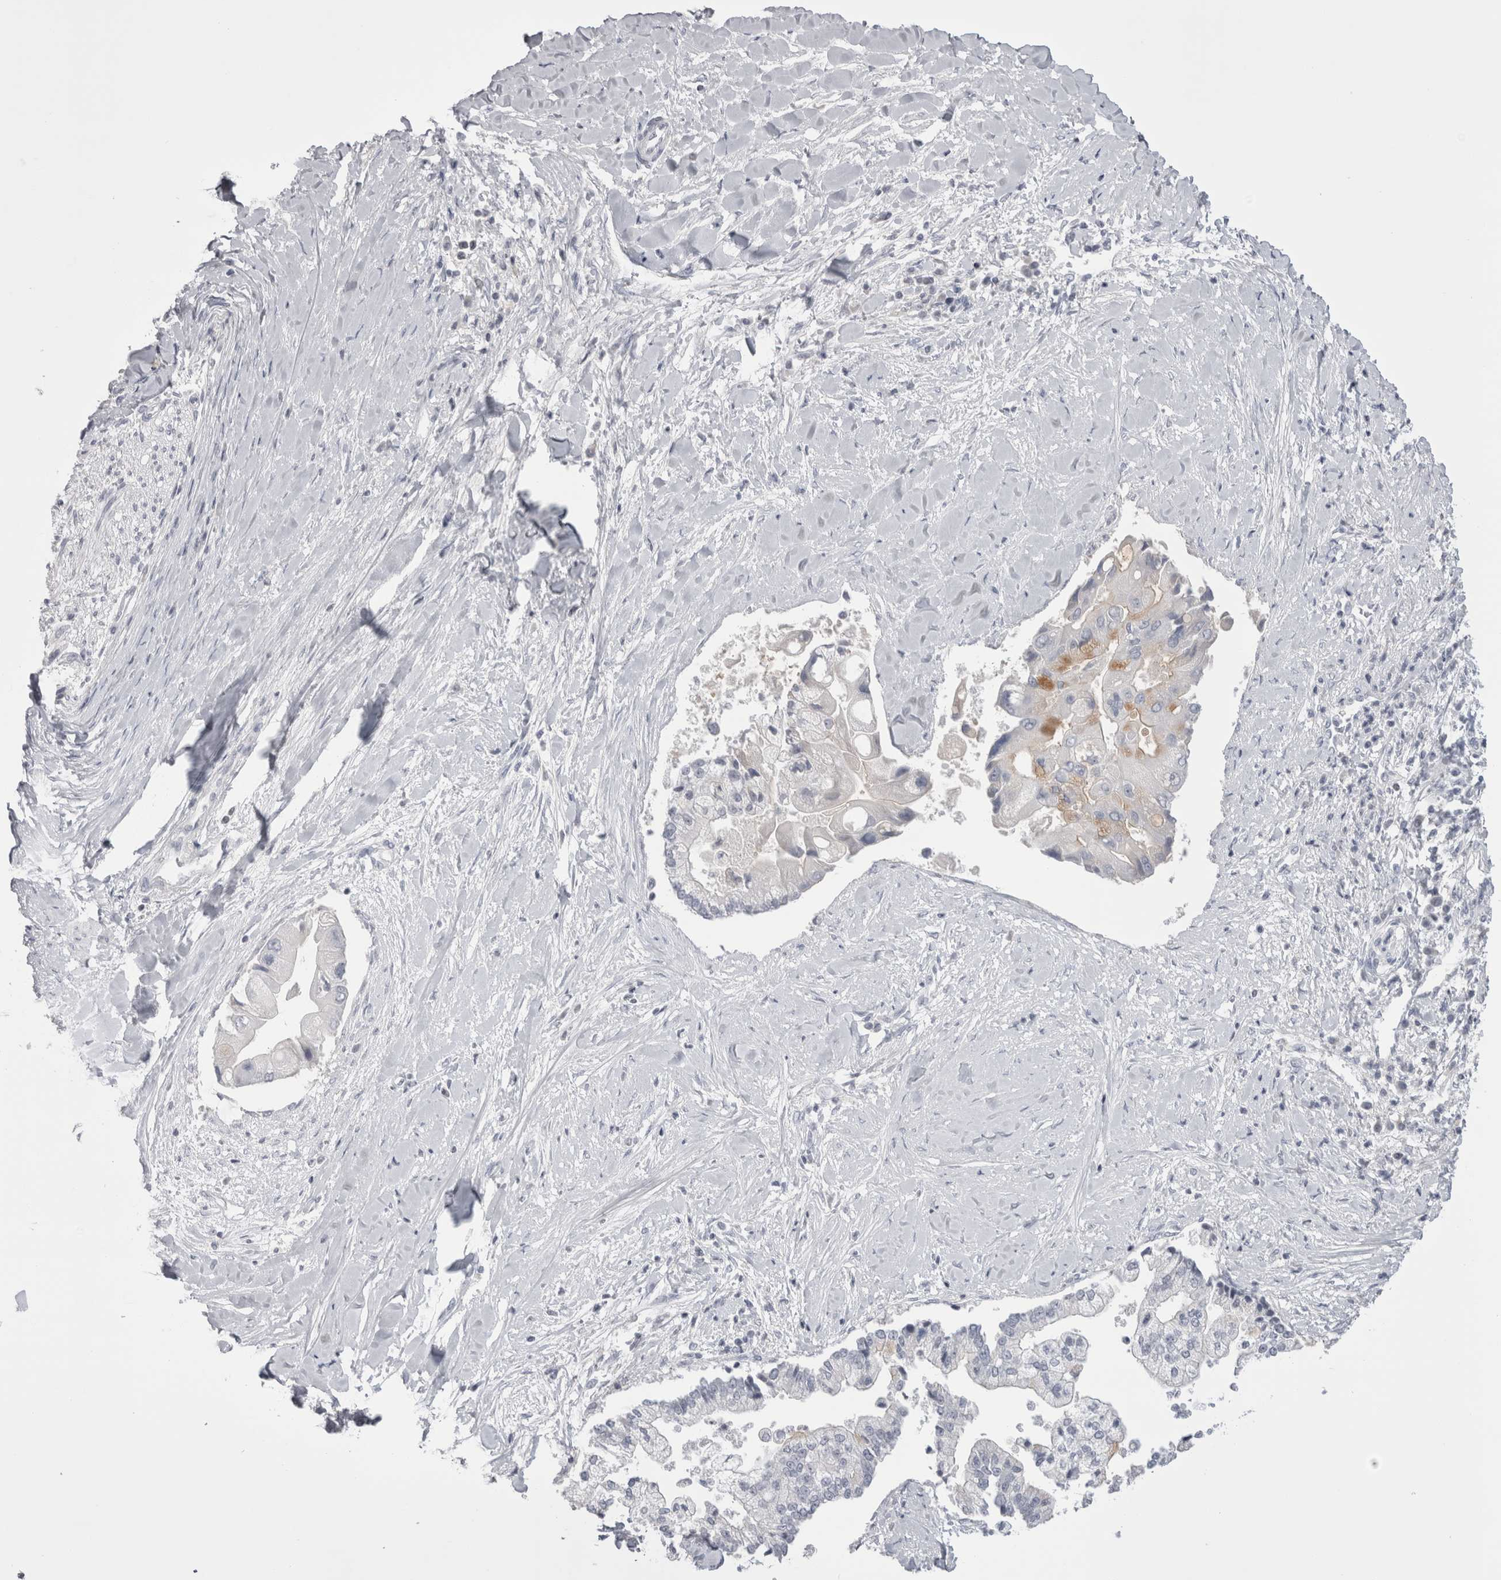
{"staining": {"intensity": "weak", "quantity": "<25%", "location": "cytoplasmic/membranous"}, "tissue": "liver cancer", "cell_type": "Tumor cells", "image_type": "cancer", "snomed": [{"axis": "morphology", "description": "Cholangiocarcinoma"}, {"axis": "topography", "description": "Liver"}], "caption": "There is no significant positivity in tumor cells of cholangiocarcinoma (liver).", "gene": "FNDC8", "patient": {"sex": "male", "age": 50}}